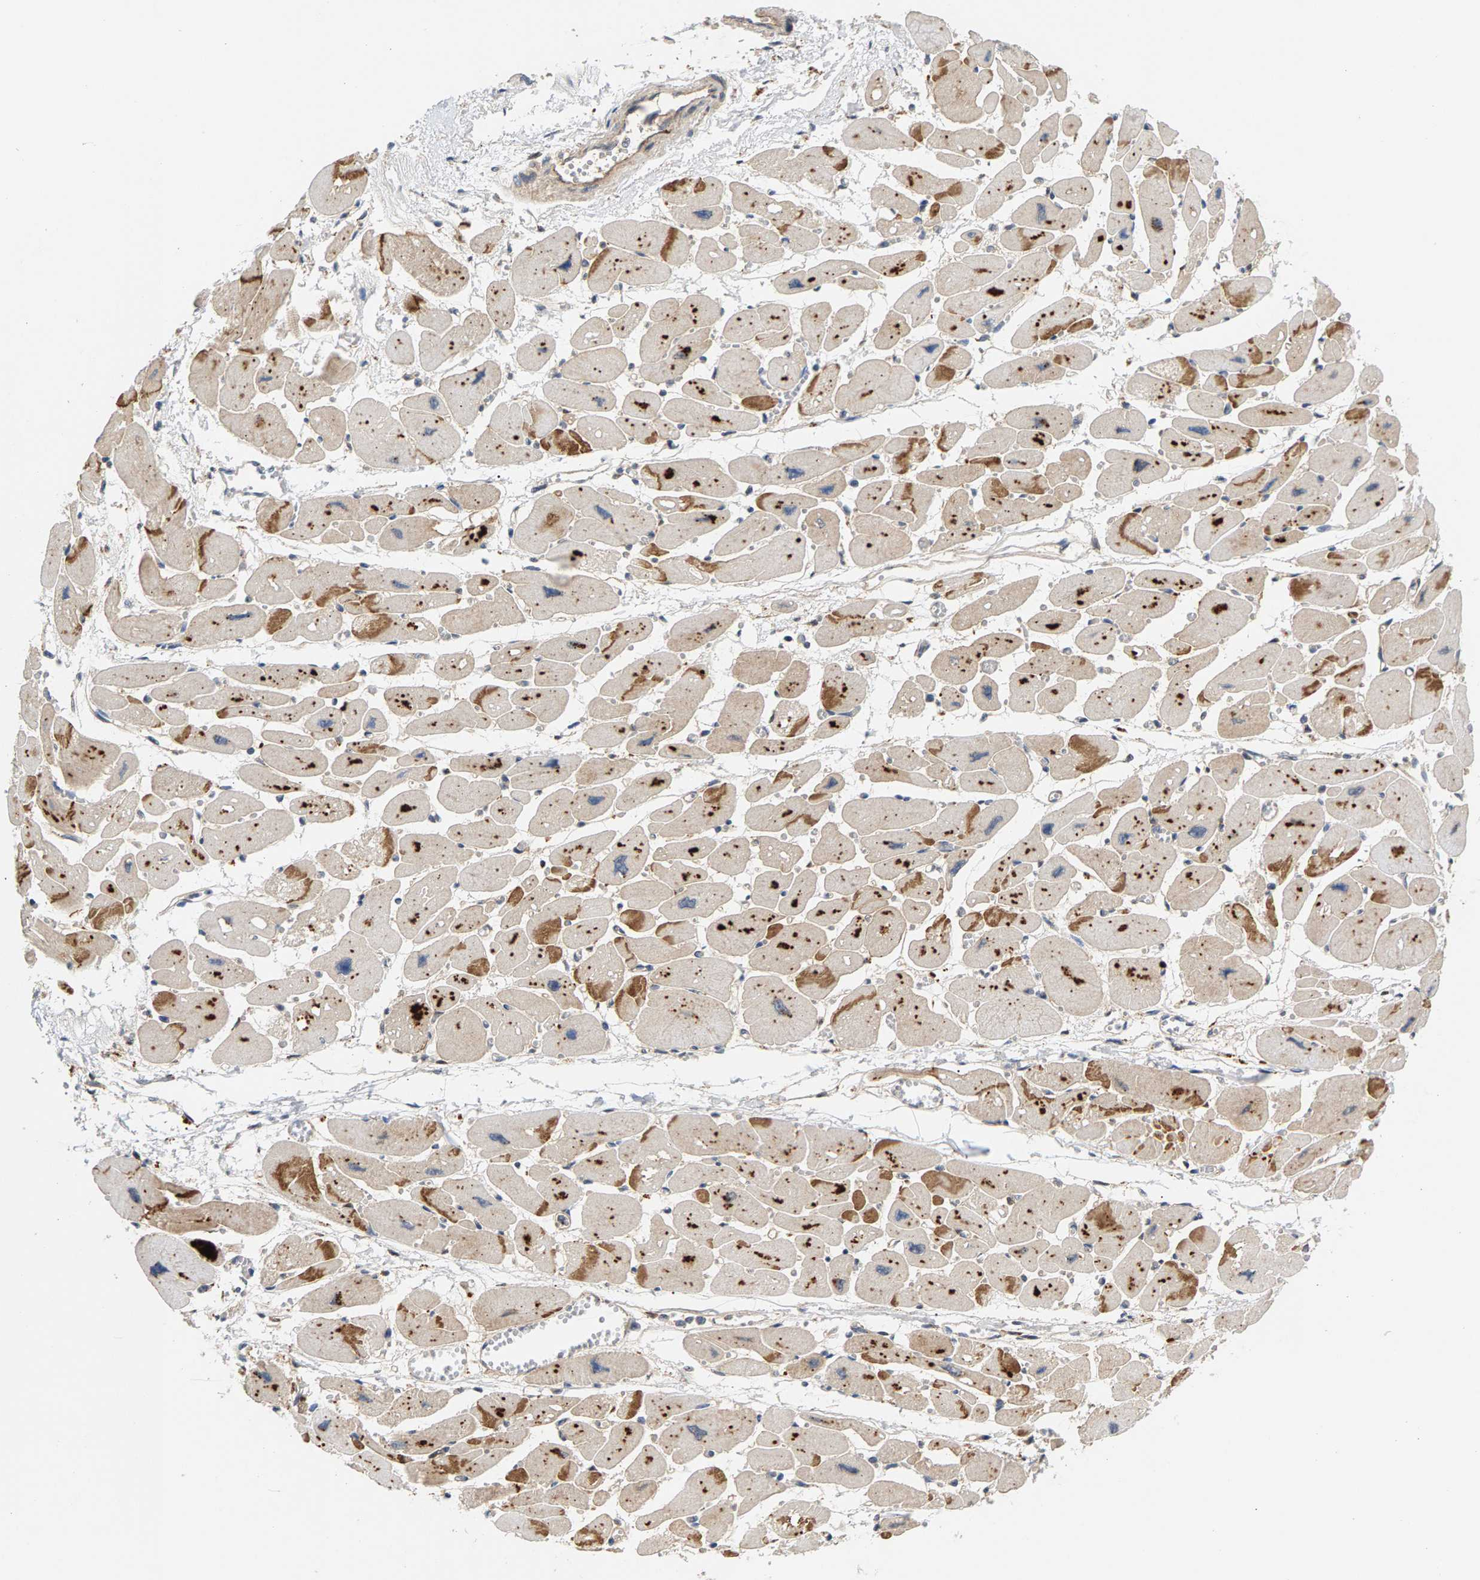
{"staining": {"intensity": "moderate", "quantity": ">75%", "location": "cytoplasmic/membranous"}, "tissue": "heart muscle", "cell_type": "Cardiomyocytes", "image_type": "normal", "snomed": [{"axis": "morphology", "description": "Normal tissue, NOS"}, {"axis": "topography", "description": "Heart"}], "caption": "Normal heart muscle demonstrates moderate cytoplasmic/membranous staining in about >75% of cardiomyocytes.", "gene": "MAP2K5", "patient": {"sex": "female", "age": 54}}